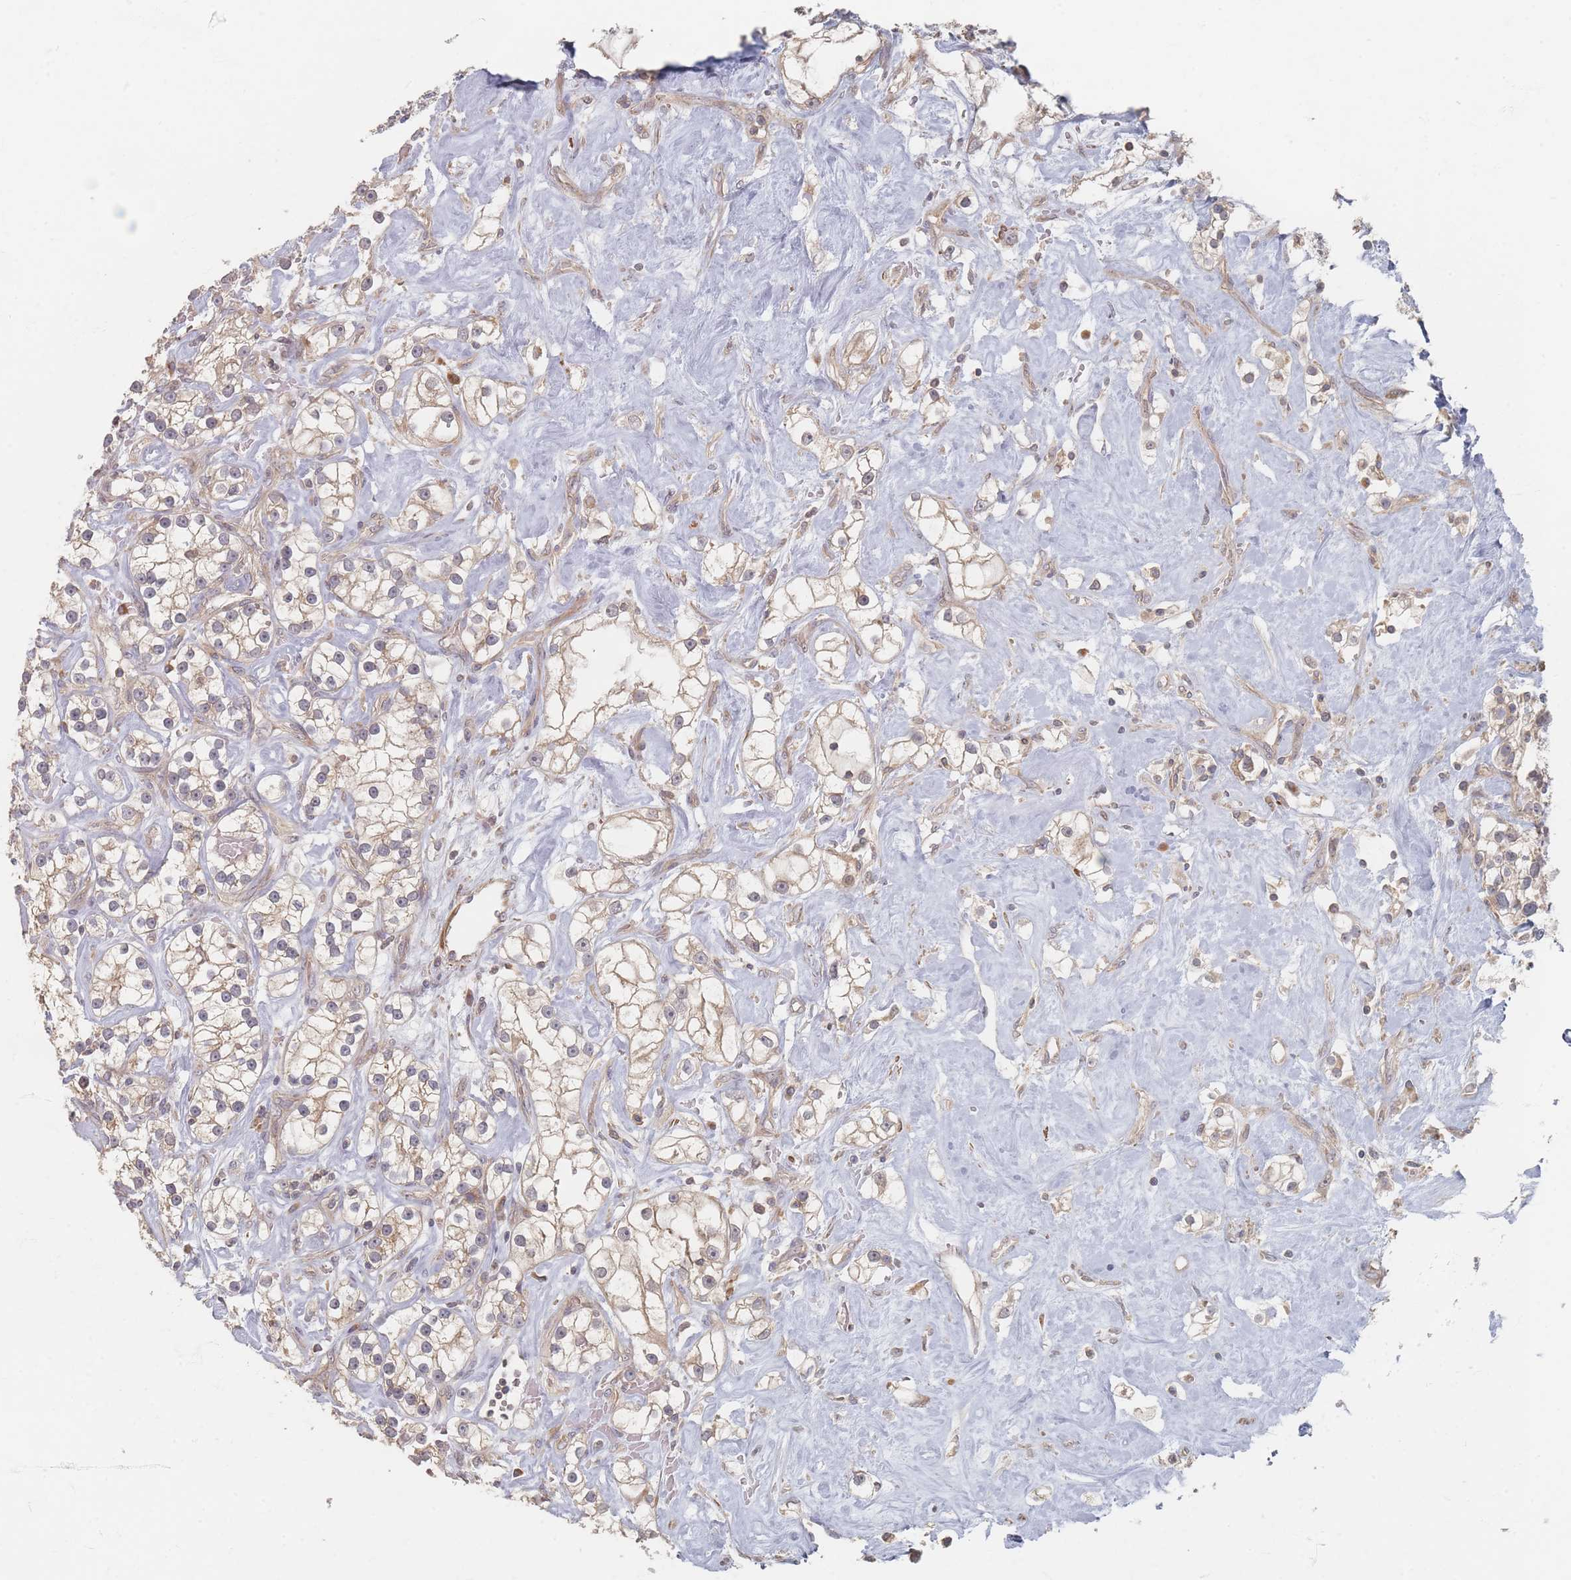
{"staining": {"intensity": "weak", "quantity": "25%-75%", "location": "cytoplasmic/membranous"}, "tissue": "renal cancer", "cell_type": "Tumor cells", "image_type": "cancer", "snomed": [{"axis": "morphology", "description": "Adenocarcinoma, NOS"}, {"axis": "topography", "description": "Kidney"}], "caption": "A brown stain highlights weak cytoplasmic/membranous staining of a protein in renal adenocarcinoma tumor cells.", "gene": "GLE1", "patient": {"sex": "male", "age": 77}}